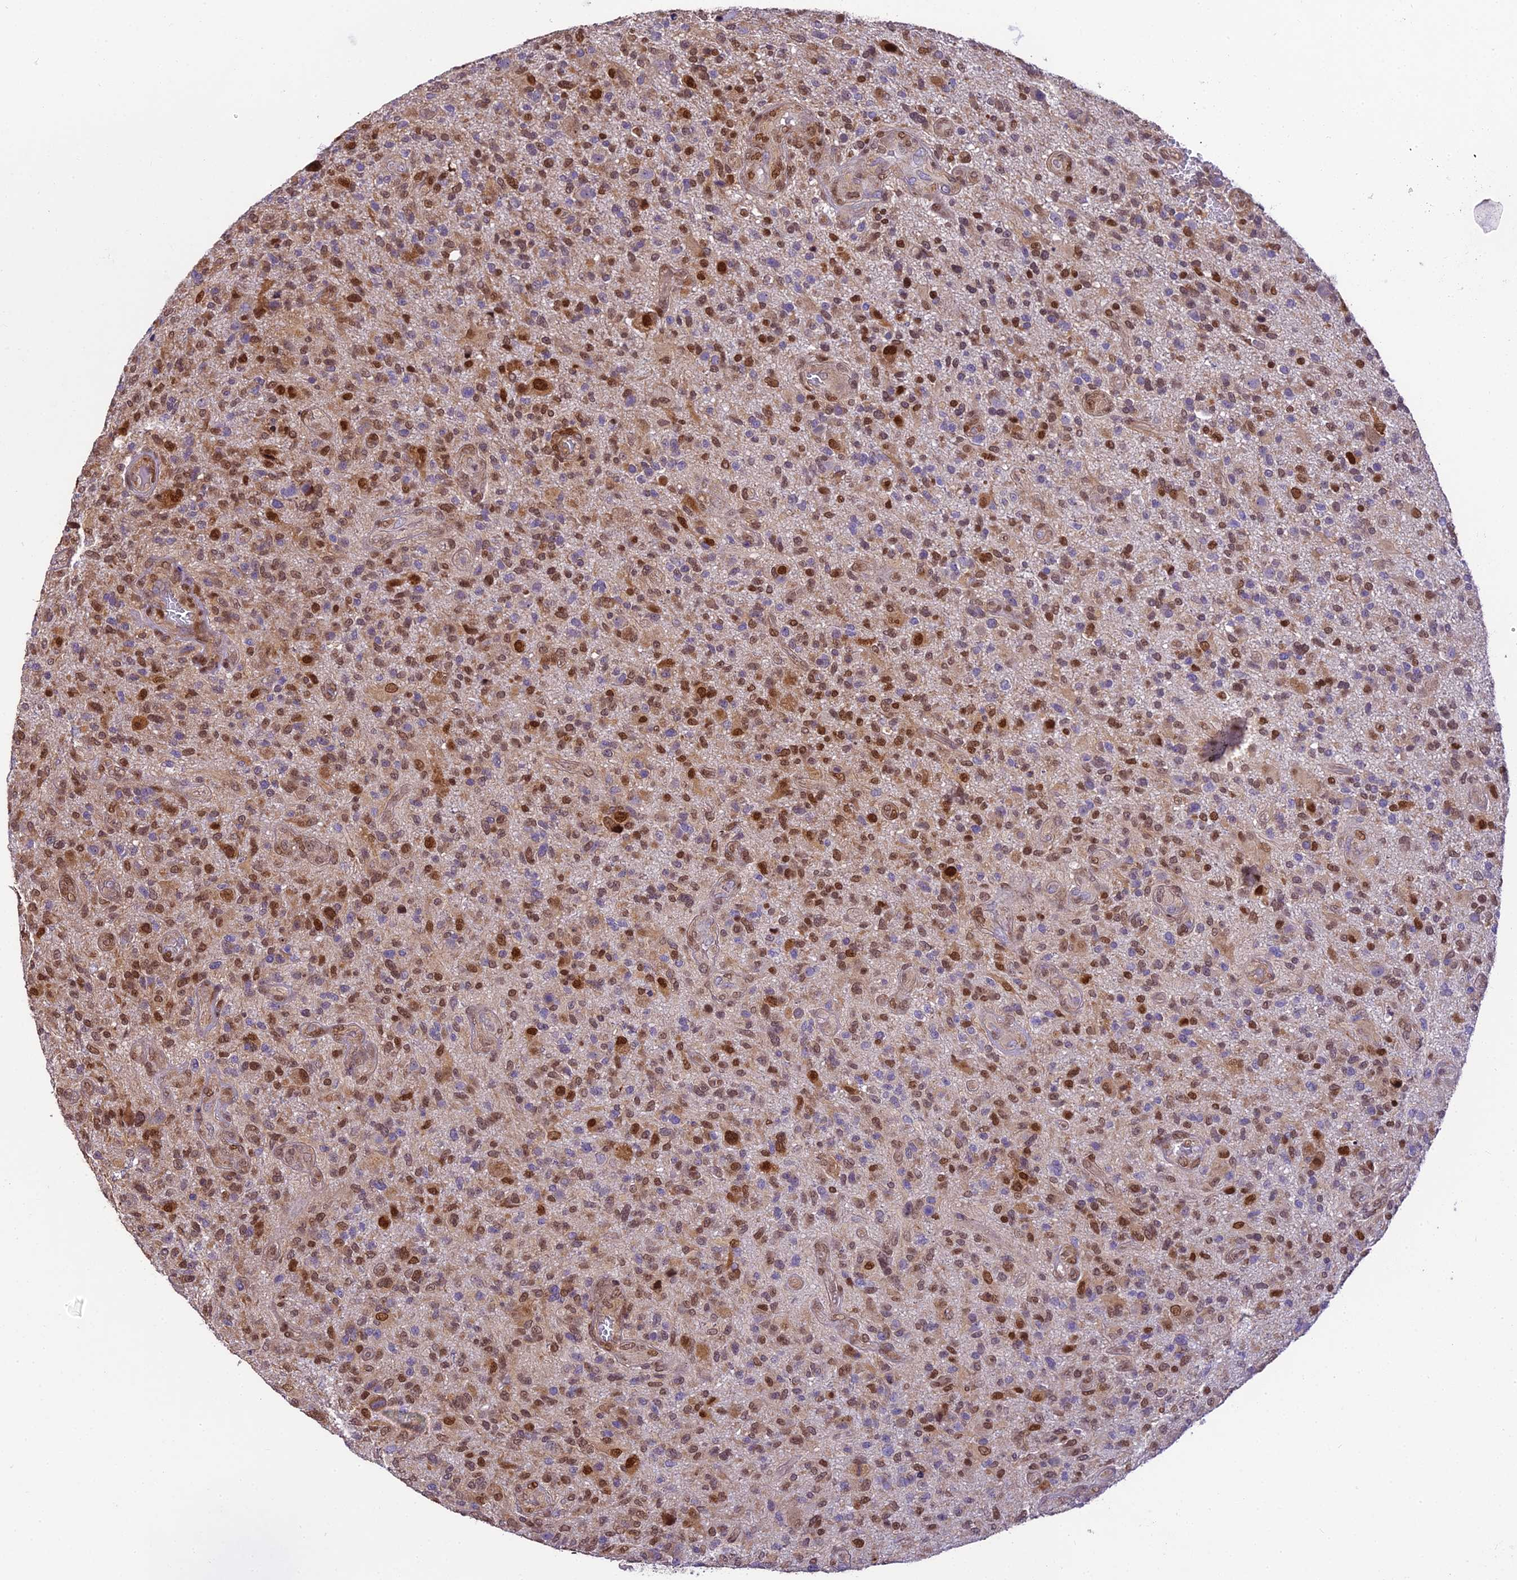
{"staining": {"intensity": "moderate", "quantity": "25%-75%", "location": "nuclear"}, "tissue": "glioma", "cell_type": "Tumor cells", "image_type": "cancer", "snomed": [{"axis": "morphology", "description": "Glioma, malignant, High grade"}, {"axis": "topography", "description": "Brain"}], "caption": "Protein staining of high-grade glioma (malignant) tissue reveals moderate nuclear expression in approximately 25%-75% of tumor cells. Using DAB (3,3'-diaminobenzidine) (brown) and hematoxylin (blue) stains, captured at high magnification using brightfield microscopy.", "gene": "TRIM22", "patient": {"sex": "male", "age": 47}}